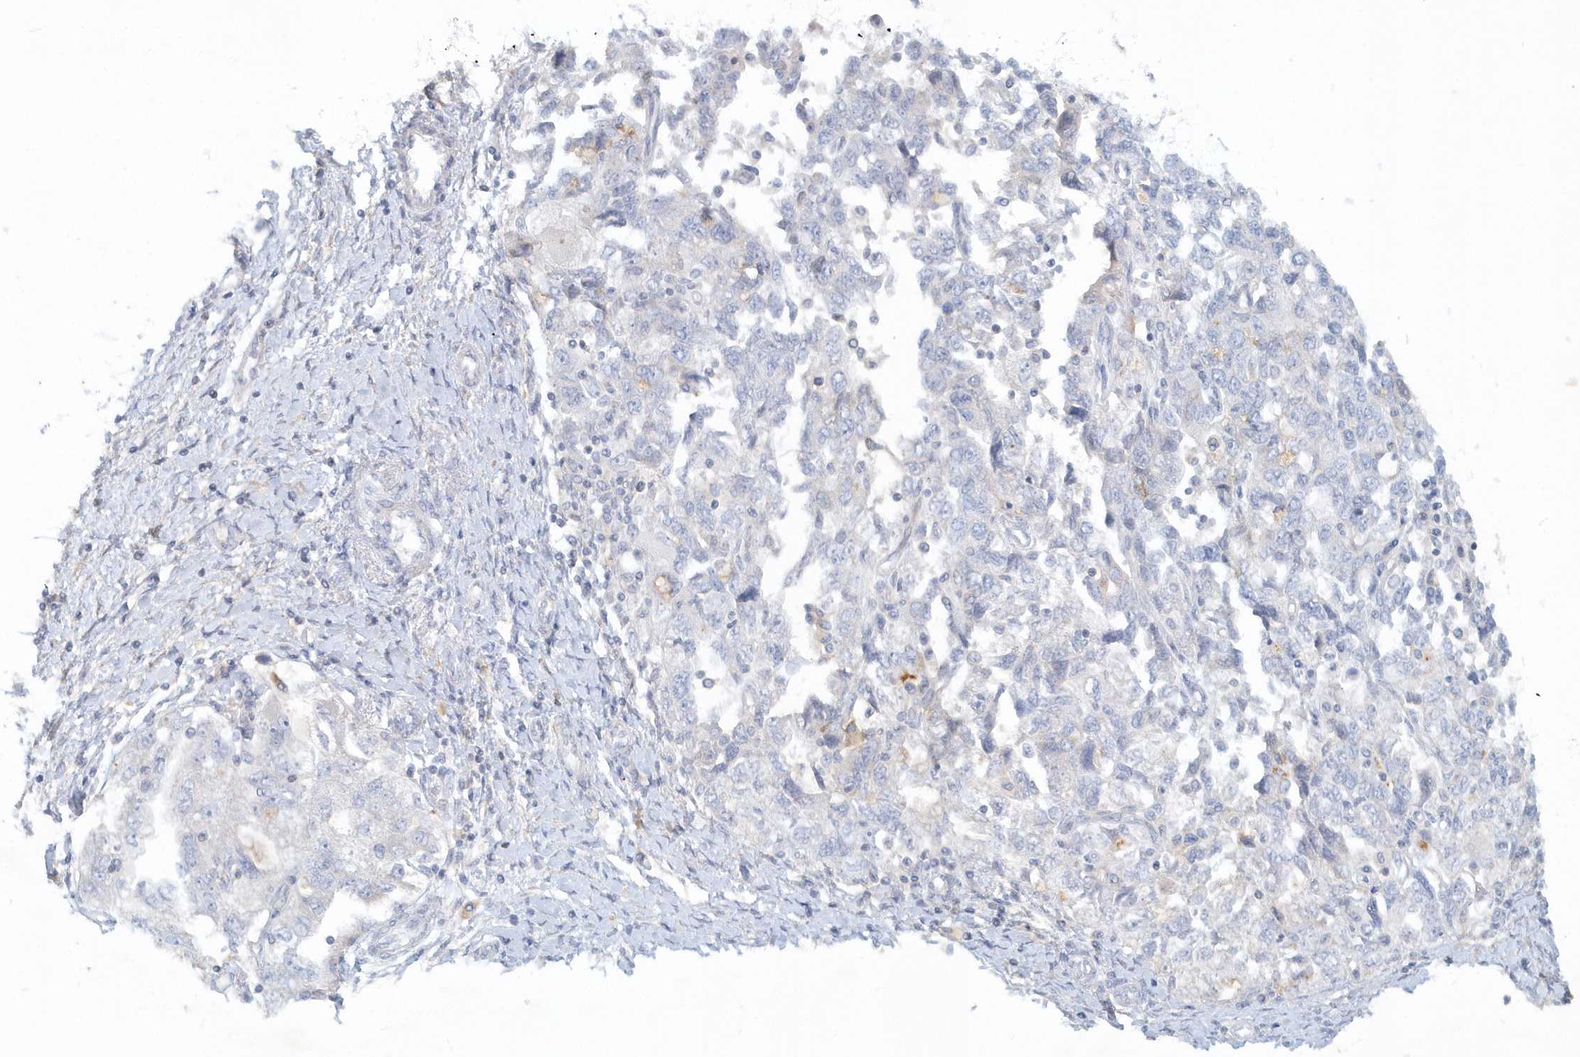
{"staining": {"intensity": "negative", "quantity": "none", "location": "none"}, "tissue": "ovarian cancer", "cell_type": "Tumor cells", "image_type": "cancer", "snomed": [{"axis": "morphology", "description": "Carcinoma, NOS"}, {"axis": "morphology", "description": "Cystadenocarcinoma, serous, NOS"}, {"axis": "topography", "description": "Ovary"}], "caption": "Protein analysis of ovarian cancer displays no significant staining in tumor cells.", "gene": "DNAH1", "patient": {"sex": "female", "age": 69}}